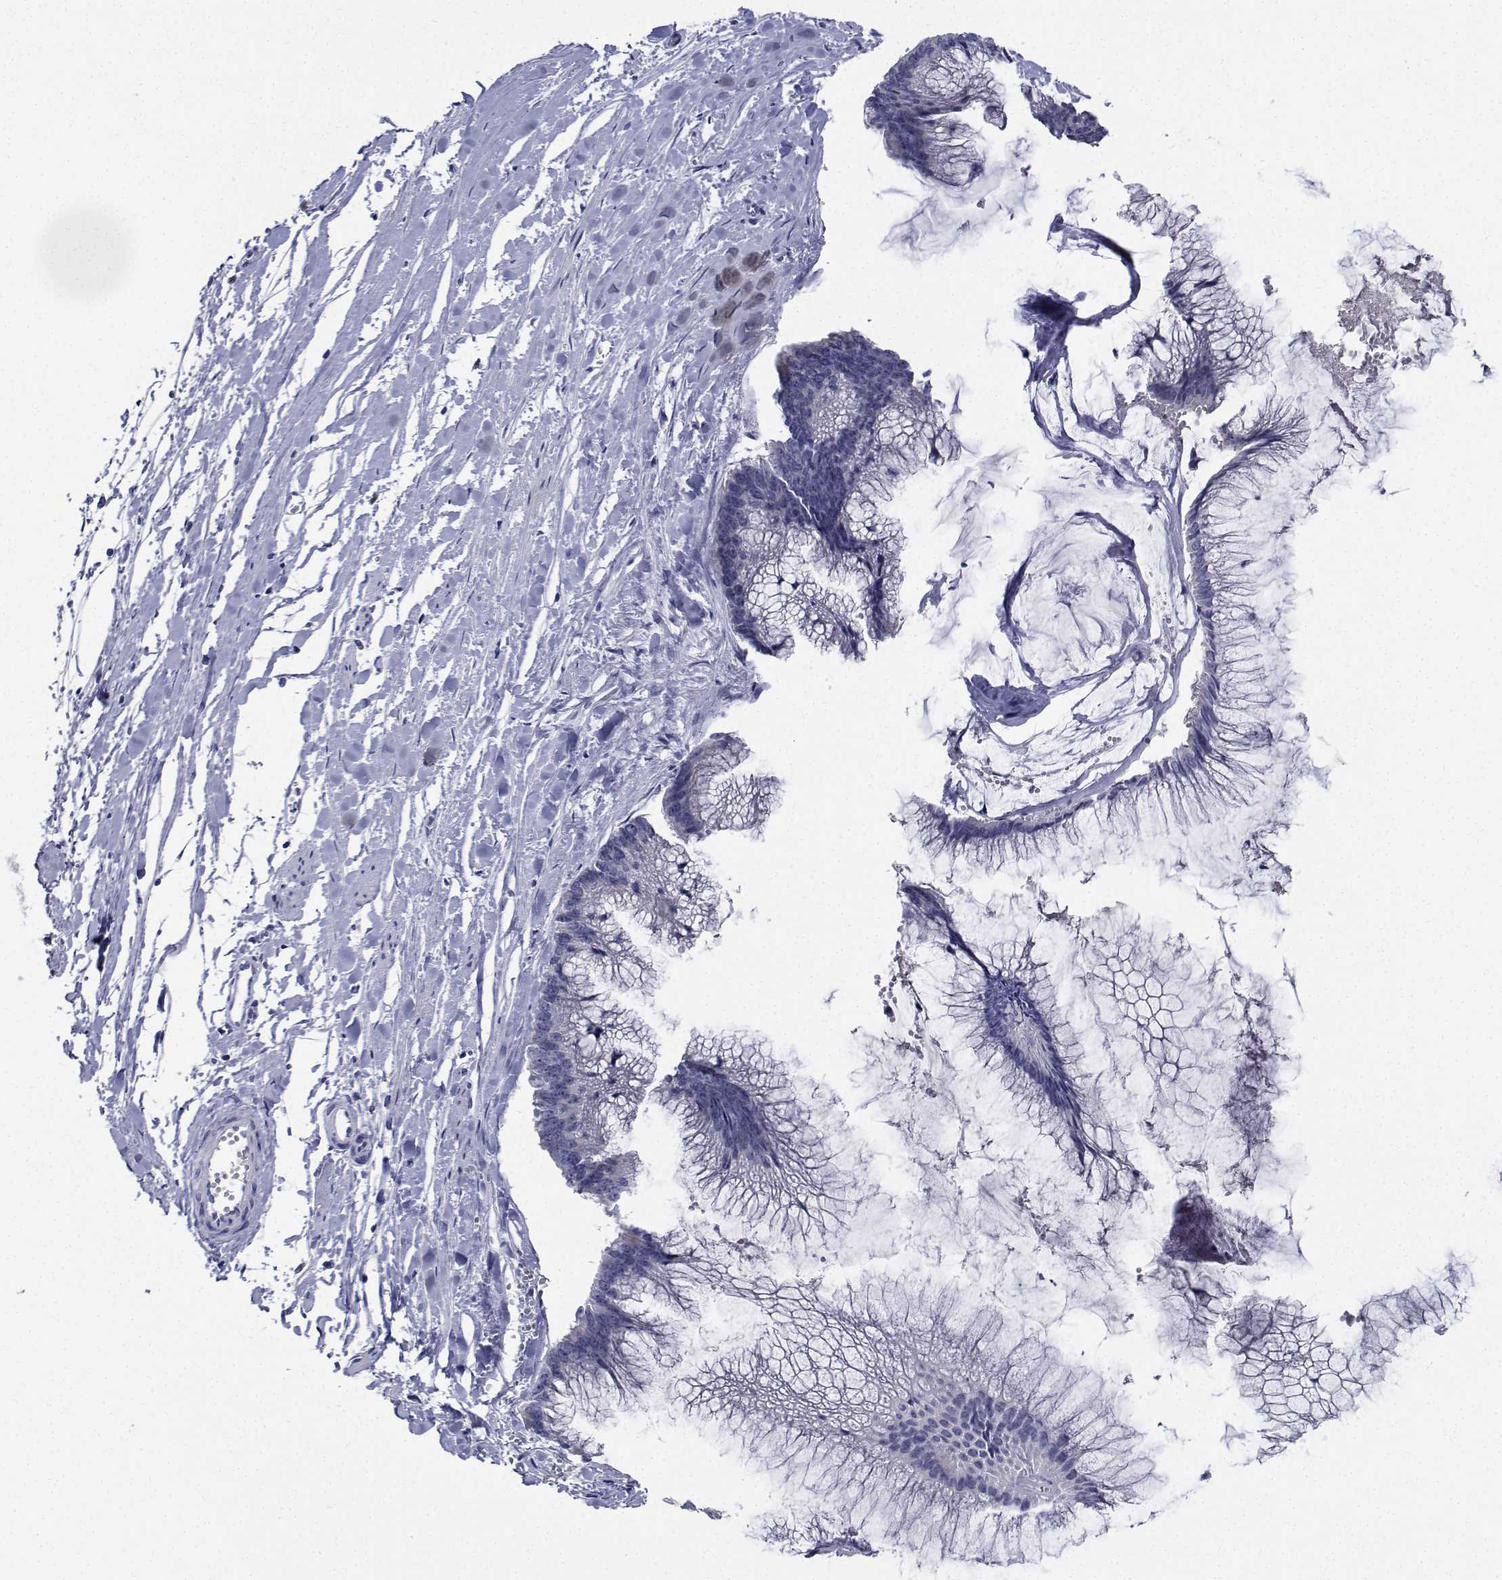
{"staining": {"intensity": "negative", "quantity": "none", "location": "none"}, "tissue": "ovarian cancer", "cell_type": "Tumor cells", "image_type": "cancer", "snomed": [{"axis": "morphology", "description": "Cystadenocarcinoma, mucinous, NOS"}, {"axis": "topography", "description": "Ovary"}], "caption": "This is a histopathology image of IHC staining of mucinous cystadenocarcinoma (ovarian), which shows no positivity in tumor cells.", "gene": "PLXNA4", "patient": {"sex": "female", "age": 44}}